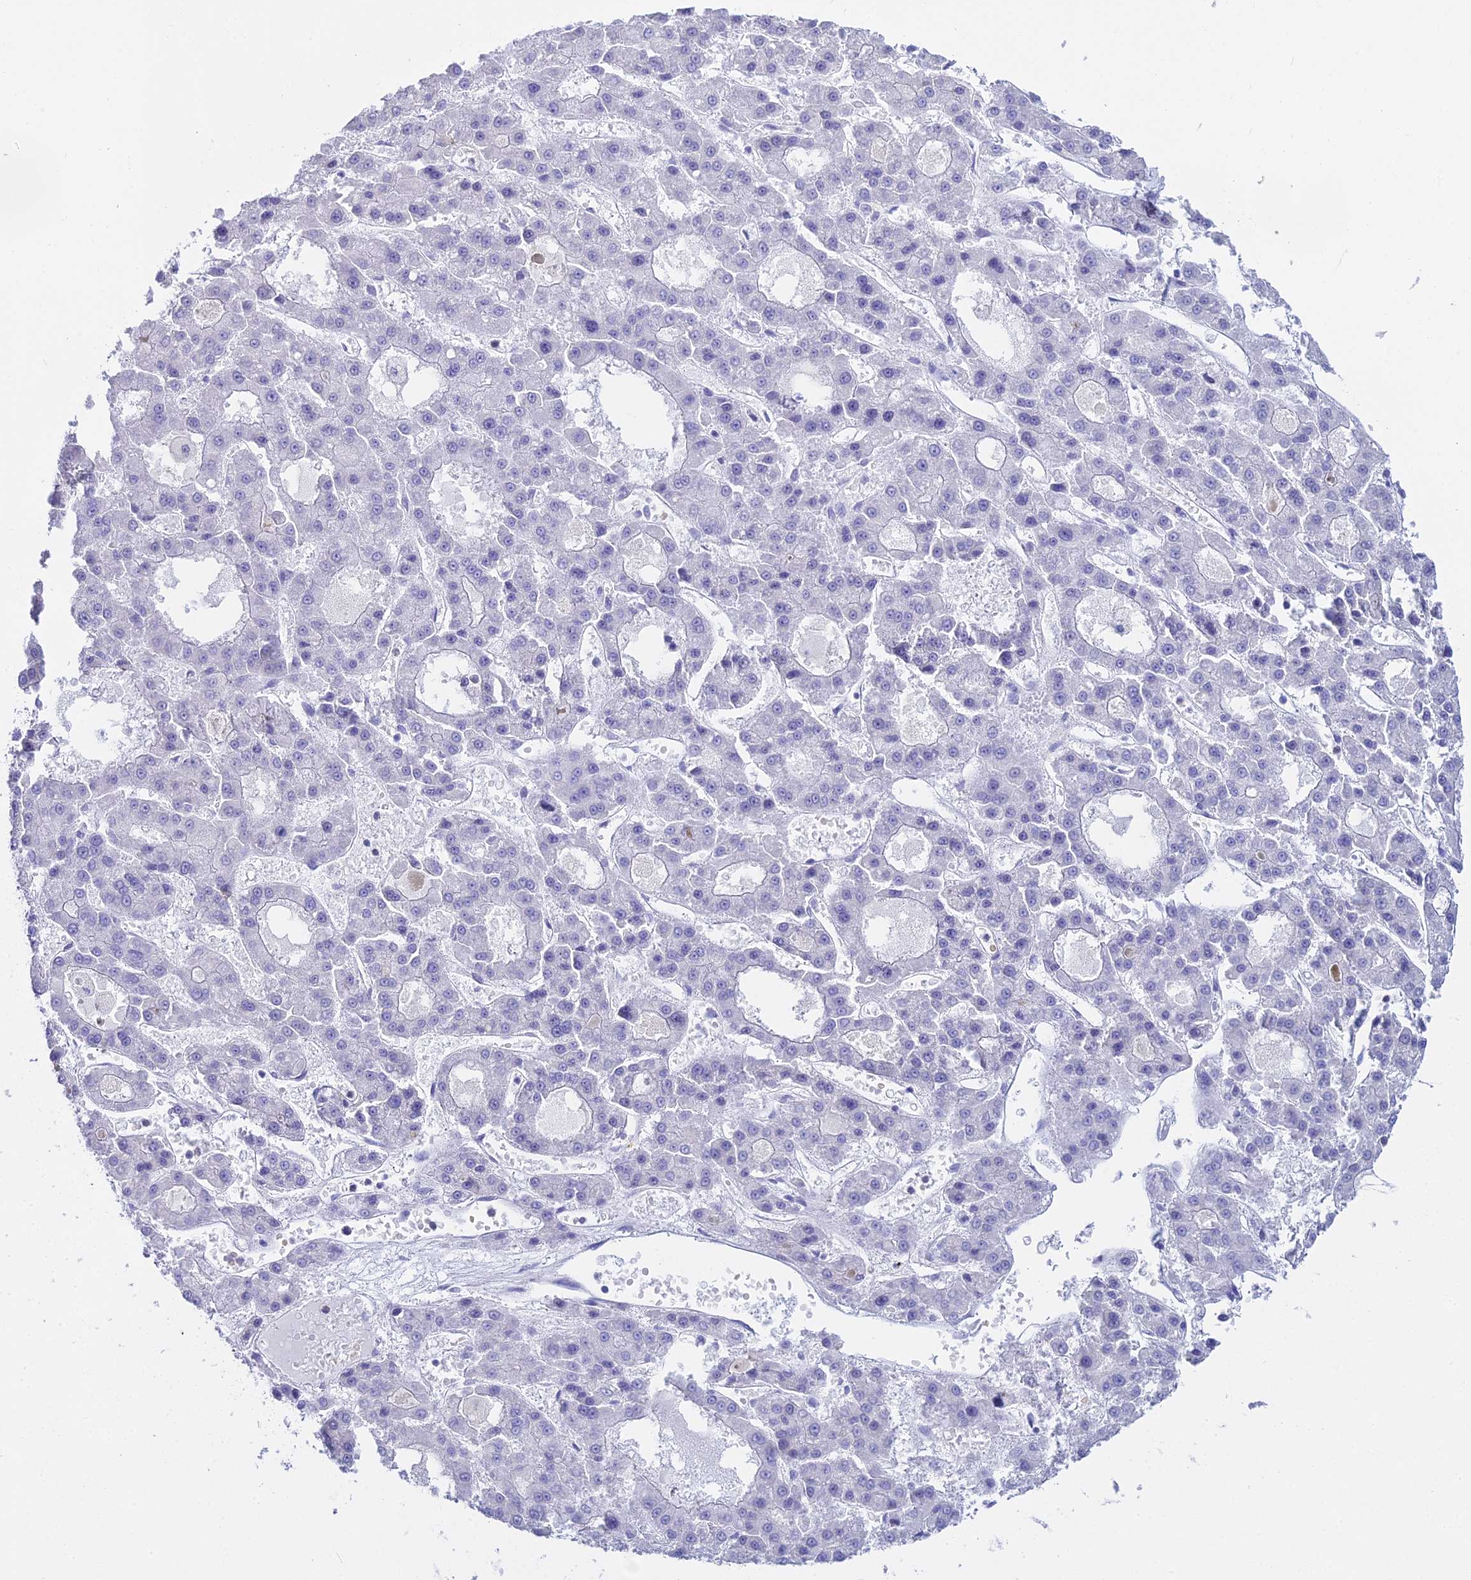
{"staining": {"intensity": "negative", "quantity": "none", "location": "none"}, "tissue": "liver cancer", "cell_type": "Tumor cells", "image_type": "cancer", "snomed": [{"axis": "morphology", "description": "Carcinoma, Hepatocellular, NOS"}, {"axis": "topography", "description": "Liver"}], "caption": "Photomicrograph shows no significant protein staining in tumor cells of liver hepatocellular carcinoma. The staining was performed using DAB (3,3'-diaminobenzidine) to visualize the protein expression in brown, while the nuclei were stained in blue with hematoxylin (Magnification: 20x).", "gene": "S100A7", "patient": {"sex": "male", "age": 70}}